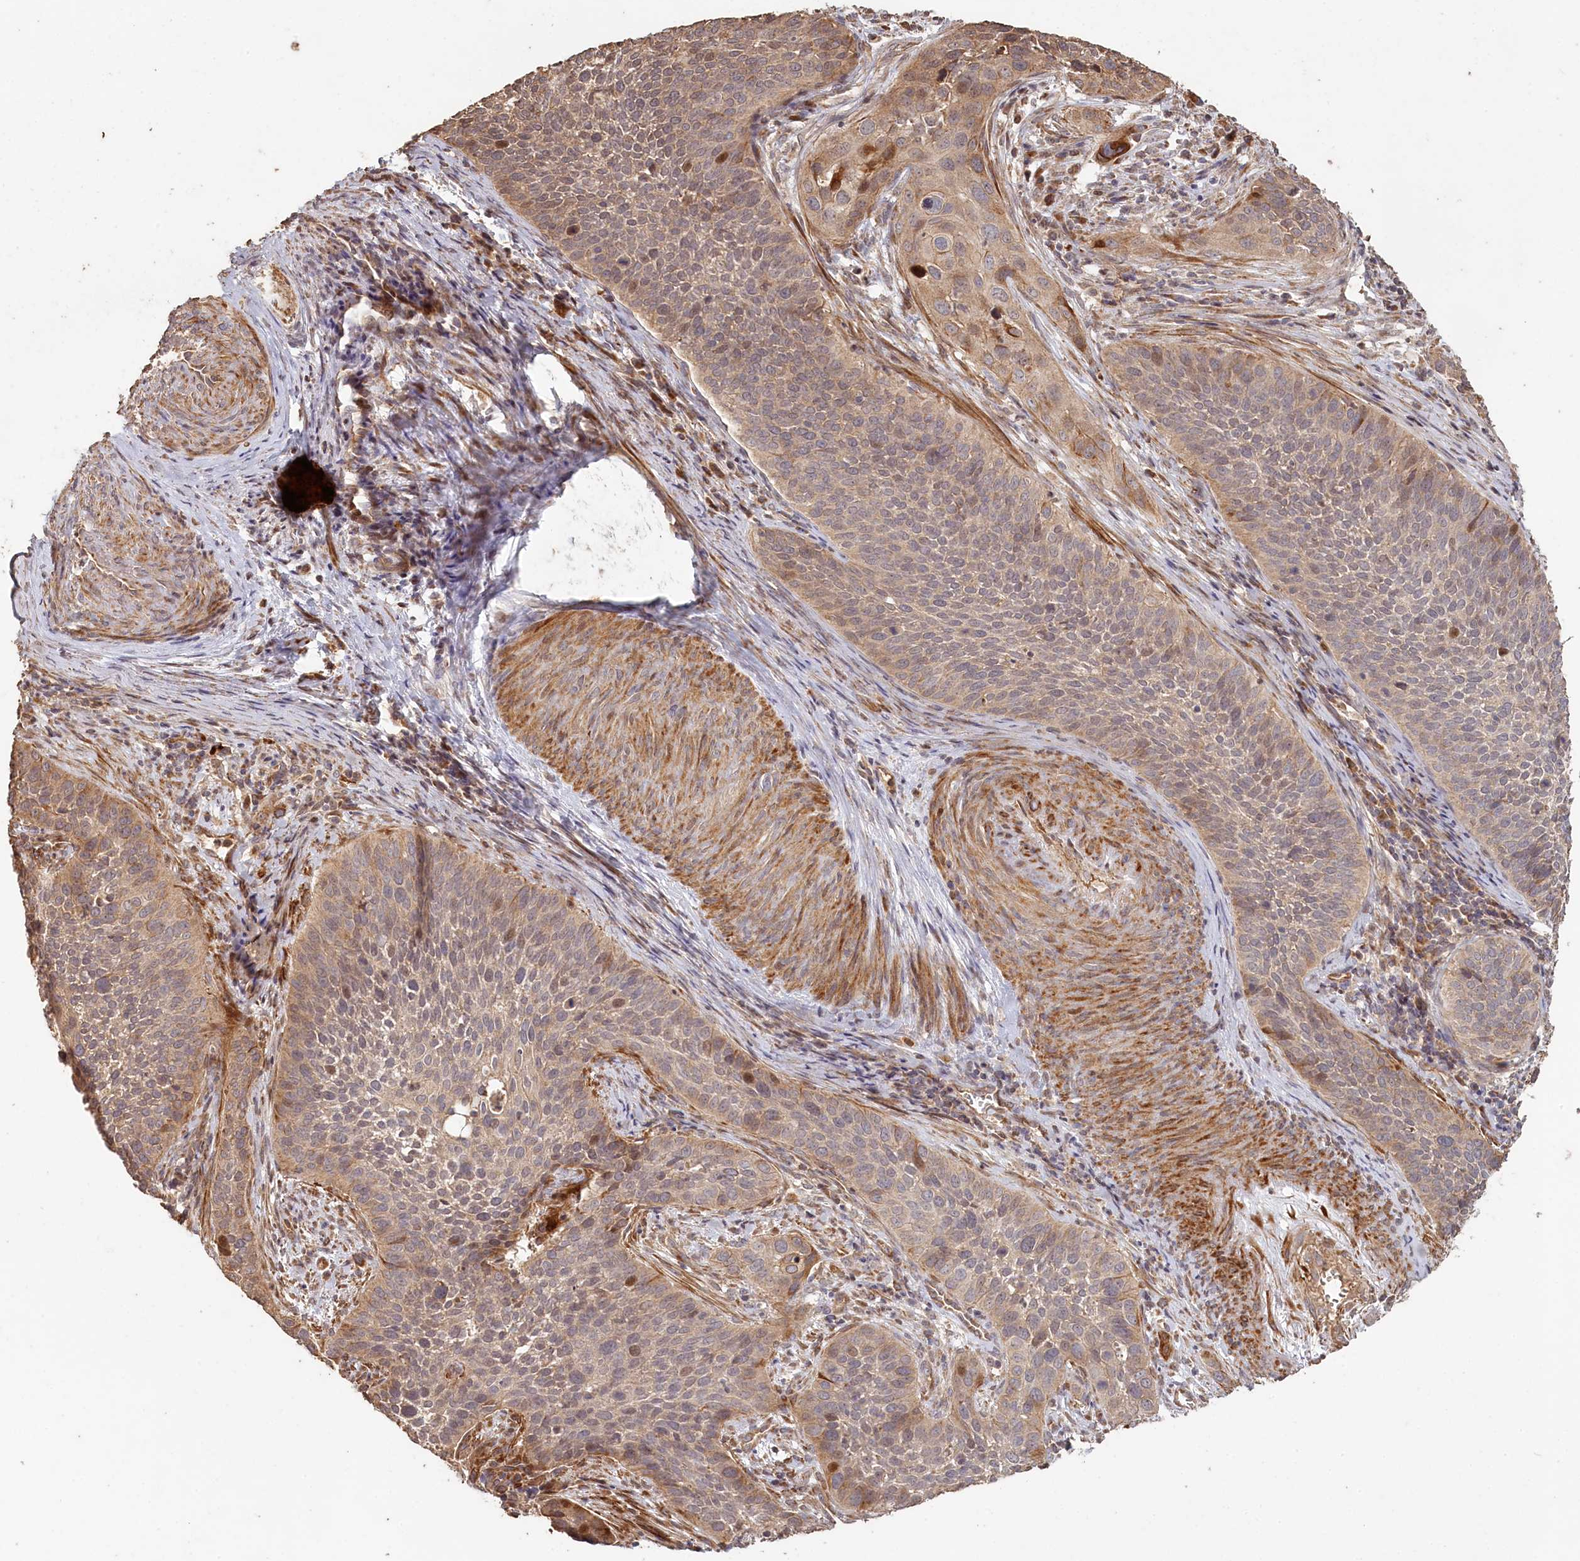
{"staining": {"intensity": "moderate", "quantity": "<25%", "location": "cytoplasmic/membranous,nuclear"}, "tissue": "cervical cancer", "cell_type": "Tumor cells", "image_type": "cancer", "snomed": [{"axis": "morphology", "description": "Squamous cell carcinoma, NOS"}, {"axis": "topography", "description": "Cervix"}], "caption": "Moderate cytoplasmic/membranous and nuclear protein staining is appreciated in about <25% of tumor cells in cervical cancer.", "gene": "HAL", "patient": {"sex": "female", "age": 34}}